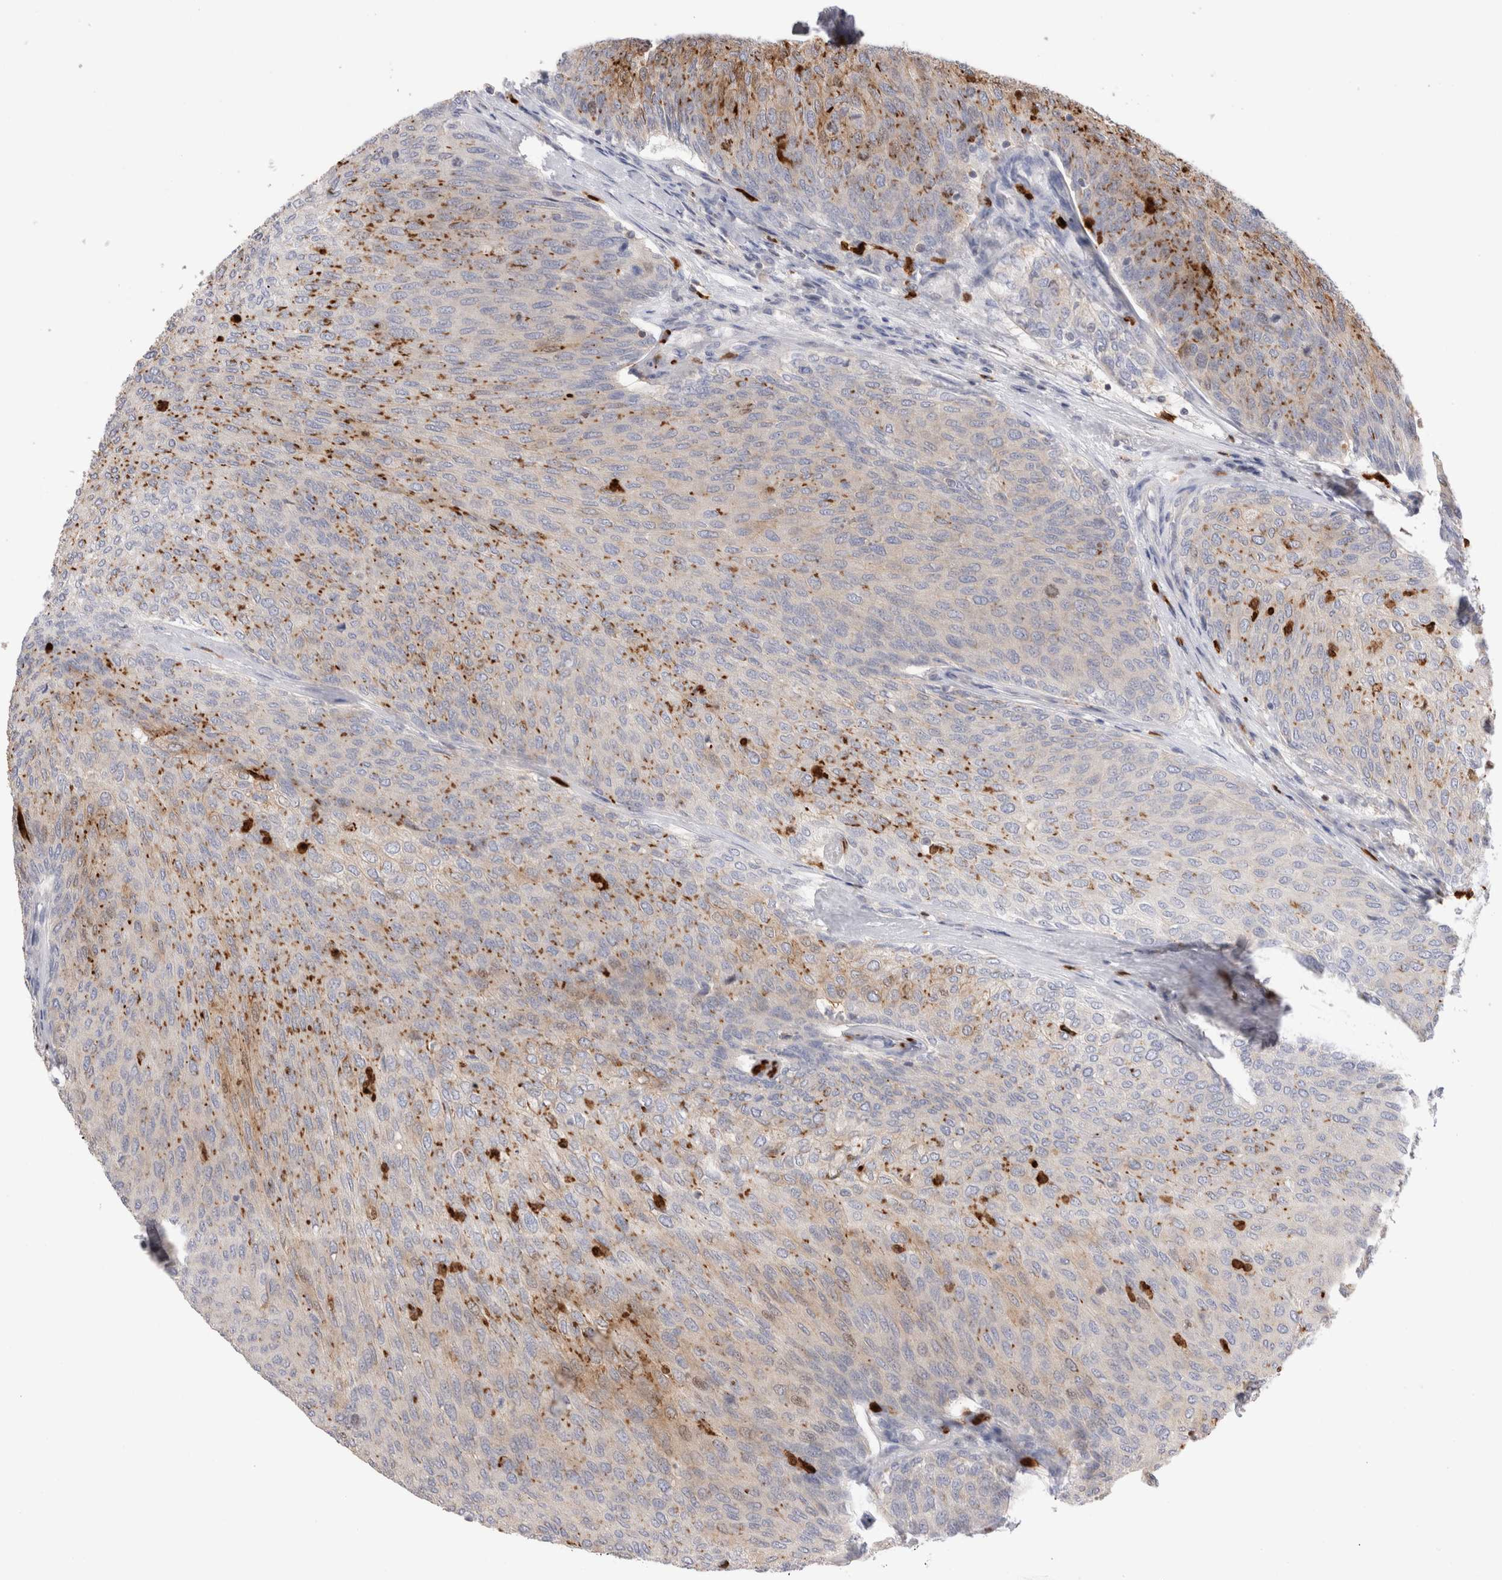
{"staining": {"intensity": "moderate", "quantity": "25%-75%", "location": "cytoplasmic/membranous"}, "tissue": "urothelial cancer", "cell_type": "Tumor cells", "image_type": "cancer", "snomed": [{"axis": "morphology", "description": "Urothelial carcinoma, Low grade"}, {"axis": "topography", "description": "Urinary bladder"}], "caption": "Urothelial cancer stained with a brown dye demonstrates moderate cytoplasmic/membranous positive expression in approximately 25%-75% of tumor cells.", "gene": "NXT2", "patient": {"sex": "female", "age": 79}}